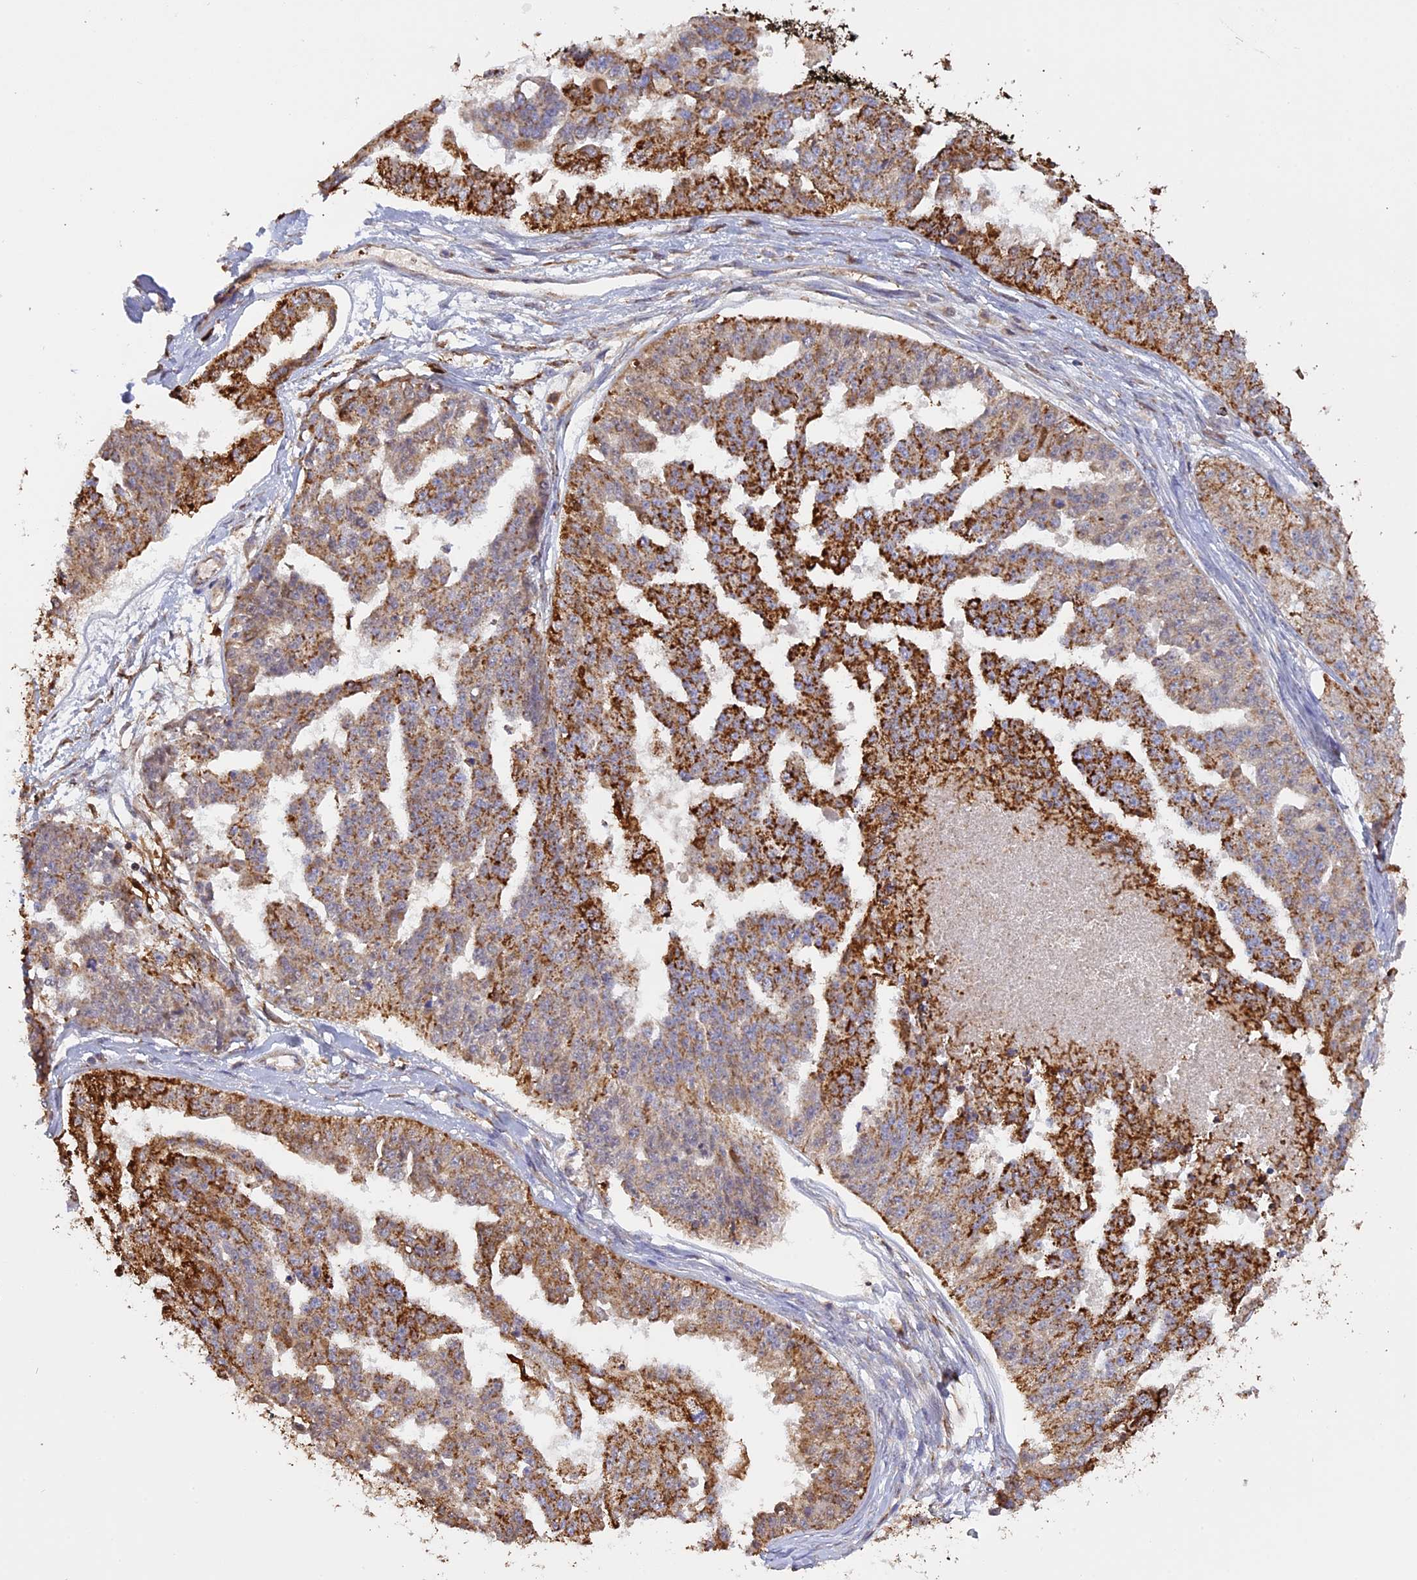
{"staining": {"intensity": "moderate", "quantity": "25%-75%", "location": "cytoplasmic/membranous"}, "tissue": "ovarian cancer", "cell_type": "Tumor cells", "image_type": "cancer", "snomed": [{"axis": "morphology", "description": "Cystadenocarcinoma, serous, NOS"}, {"axis": "topography", "description": "Ovary"}], "caption": "The image displays immunohistochemical staining of ovarian cancer. There is moderate cytoplasmic/membranous positivity is seen in approximately 25%-75% of tumor cells. (Brightfield microscopy of DAB IHC at high magnification).", "gene": "KCNG1", "patient": {"sex": "female", "age": 58}}